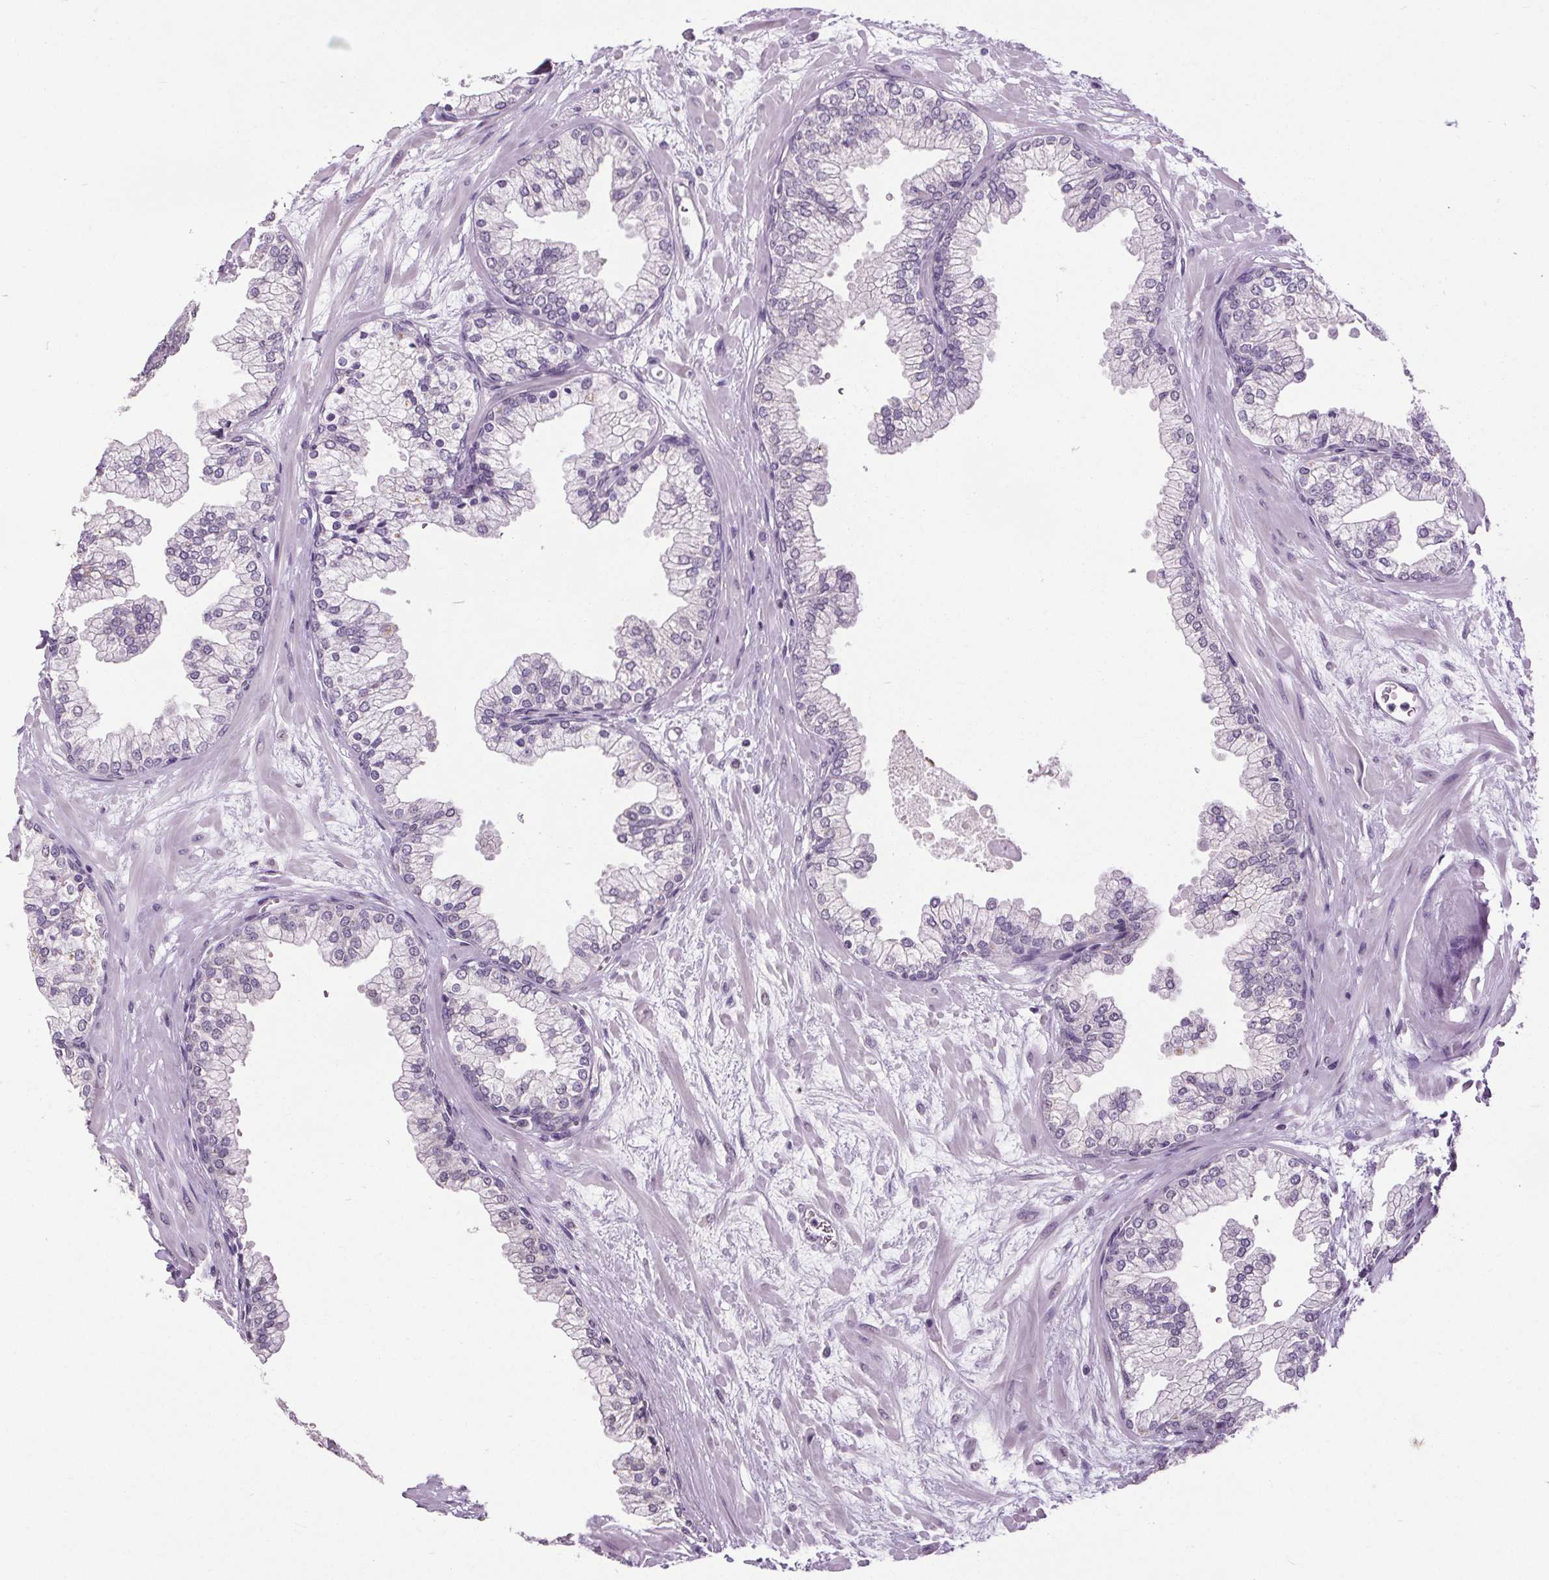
{"staining": {"intensity": "weak", "quantity": "<25%", "location": "cytoplasmic/membranous"}, "tissue": "prostate", "cell_type": "Glandular cells", "image_type": "normal", "snomed": [{"axis": "morphology", "description": "Normal tissue, NOS"}, {"axis": "topography", "description": "Prostate"}, {"axis": "topography", "description": "Peripheral nerve tissue"}], "caption": "IHC of normal human prostate reveals no positivity in glandular cells. (DAB (3,3'-diaminobenzidine) immunohistochemistry, high magnification).", "gene": "SLC2A9", "patient": {"sex": "male", "age": 61}}